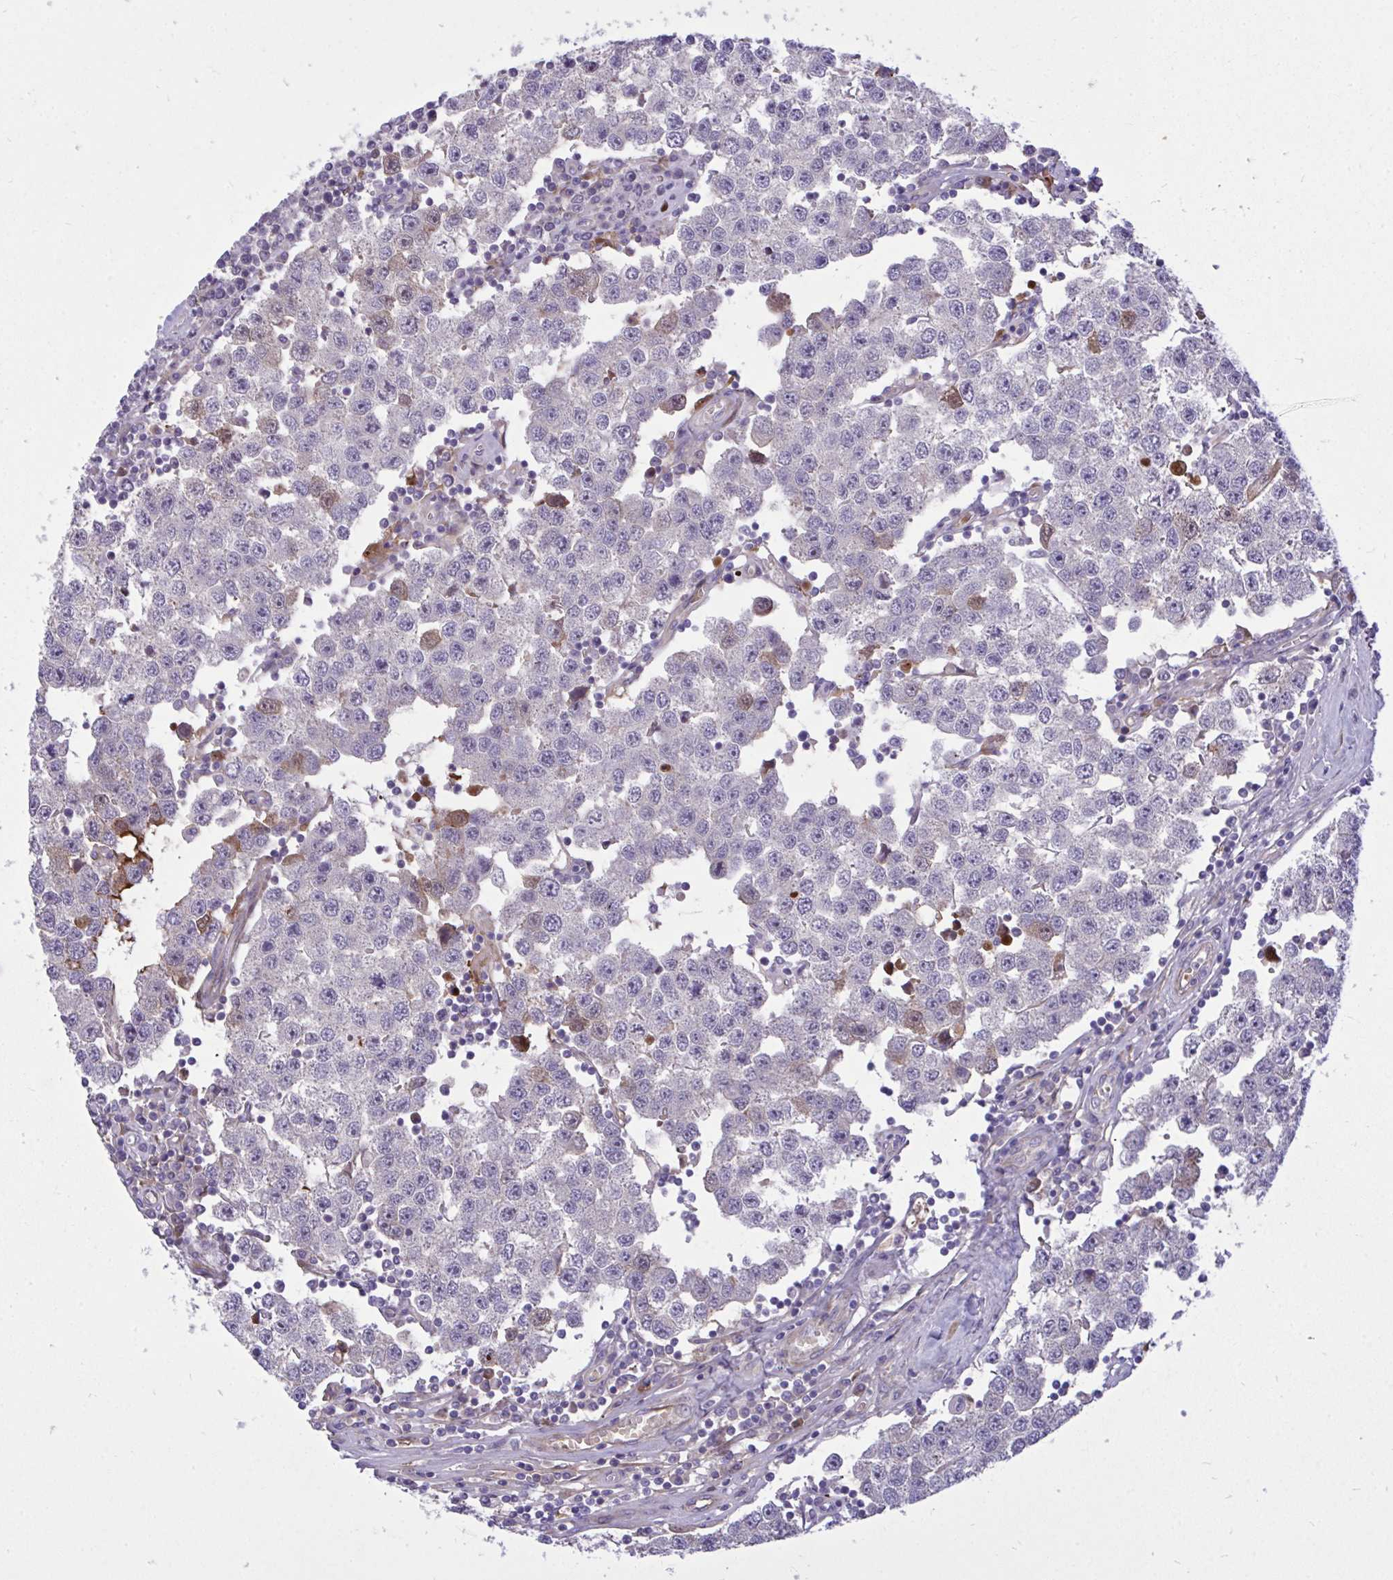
{"staining": {"intensity": "moderate", "quantity": "<25%", "location": "cytoplasmic/membranous"}, "tissue": "testis cancer", "cell_type": "Tumor cells", "image_type": "cancer", "snomed": [{"axis": "morphology", "description": "Seminoma, NOS"}, {"axis": "topography", "description": "Testis"}], "caption": "Testis seminoma stained with IHC exhibits moderate cytoplasmic/membranous positivity in about <25% of tumor cells. (Brightfield microscopy of DAB IHC at high magnification).", "gene": "HMBOX1", "patient": {"sex": "male", "age": 34}}